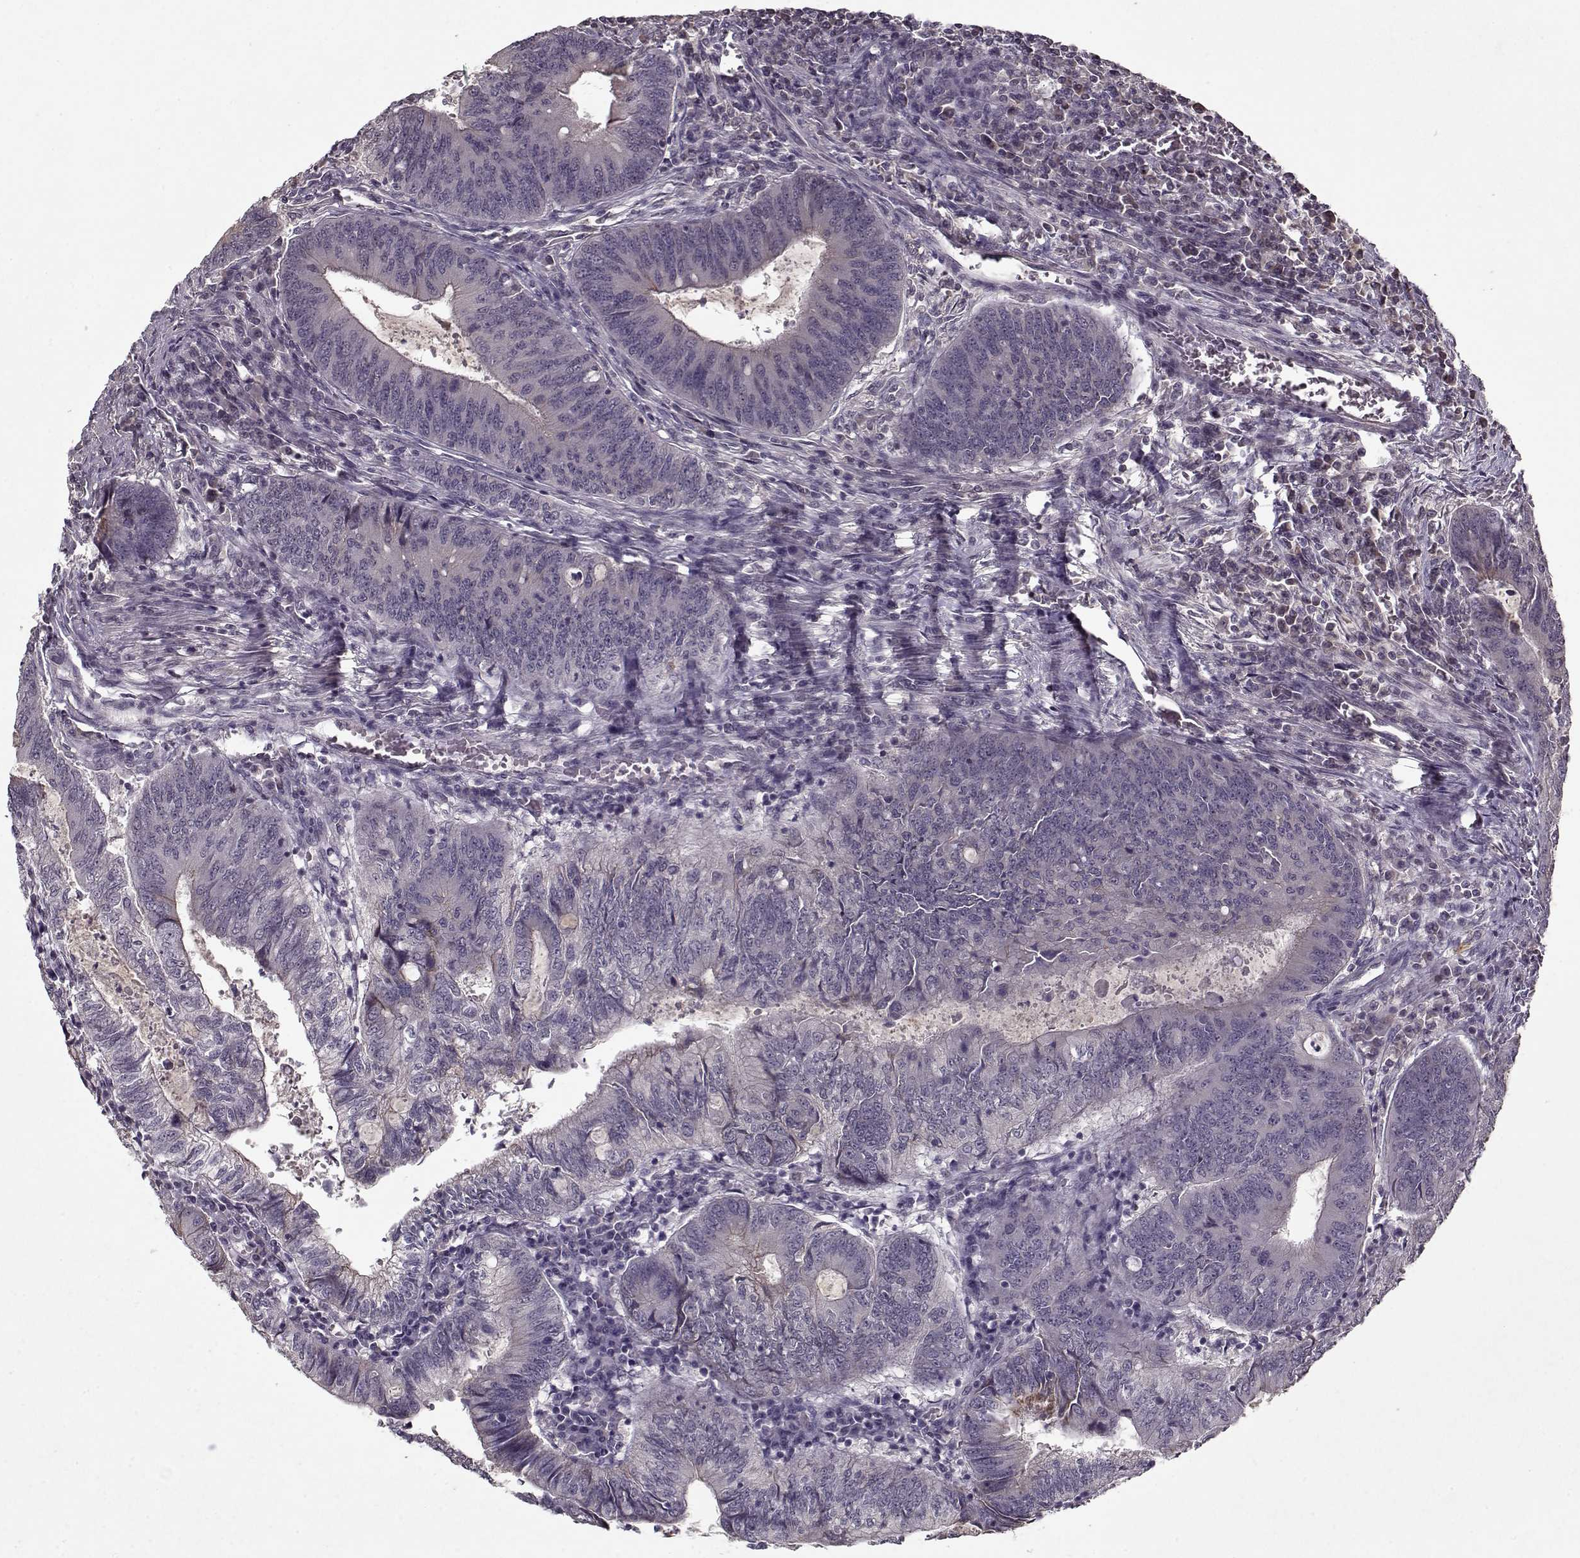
{"staining": {"intensity": "negative", "quantity": "none", "location": "none"}, "tissue": "colorectal cancer", "cell_type": "Tumor cells", "image_type": "cancer", "snomed": [{"axis": "morphology", "description": "Adenocarcinoma, NOS"}, {"axis": "topography", "description": "Colon"}], "caption": "A high-resolution photomicrograph shows immunohistochemistry staining of colorectal adenocarcinoma, which exhibits no significant expression in tumor cells.", "gene": "AFM", "patient": {"sex": "male", "age": 67}}